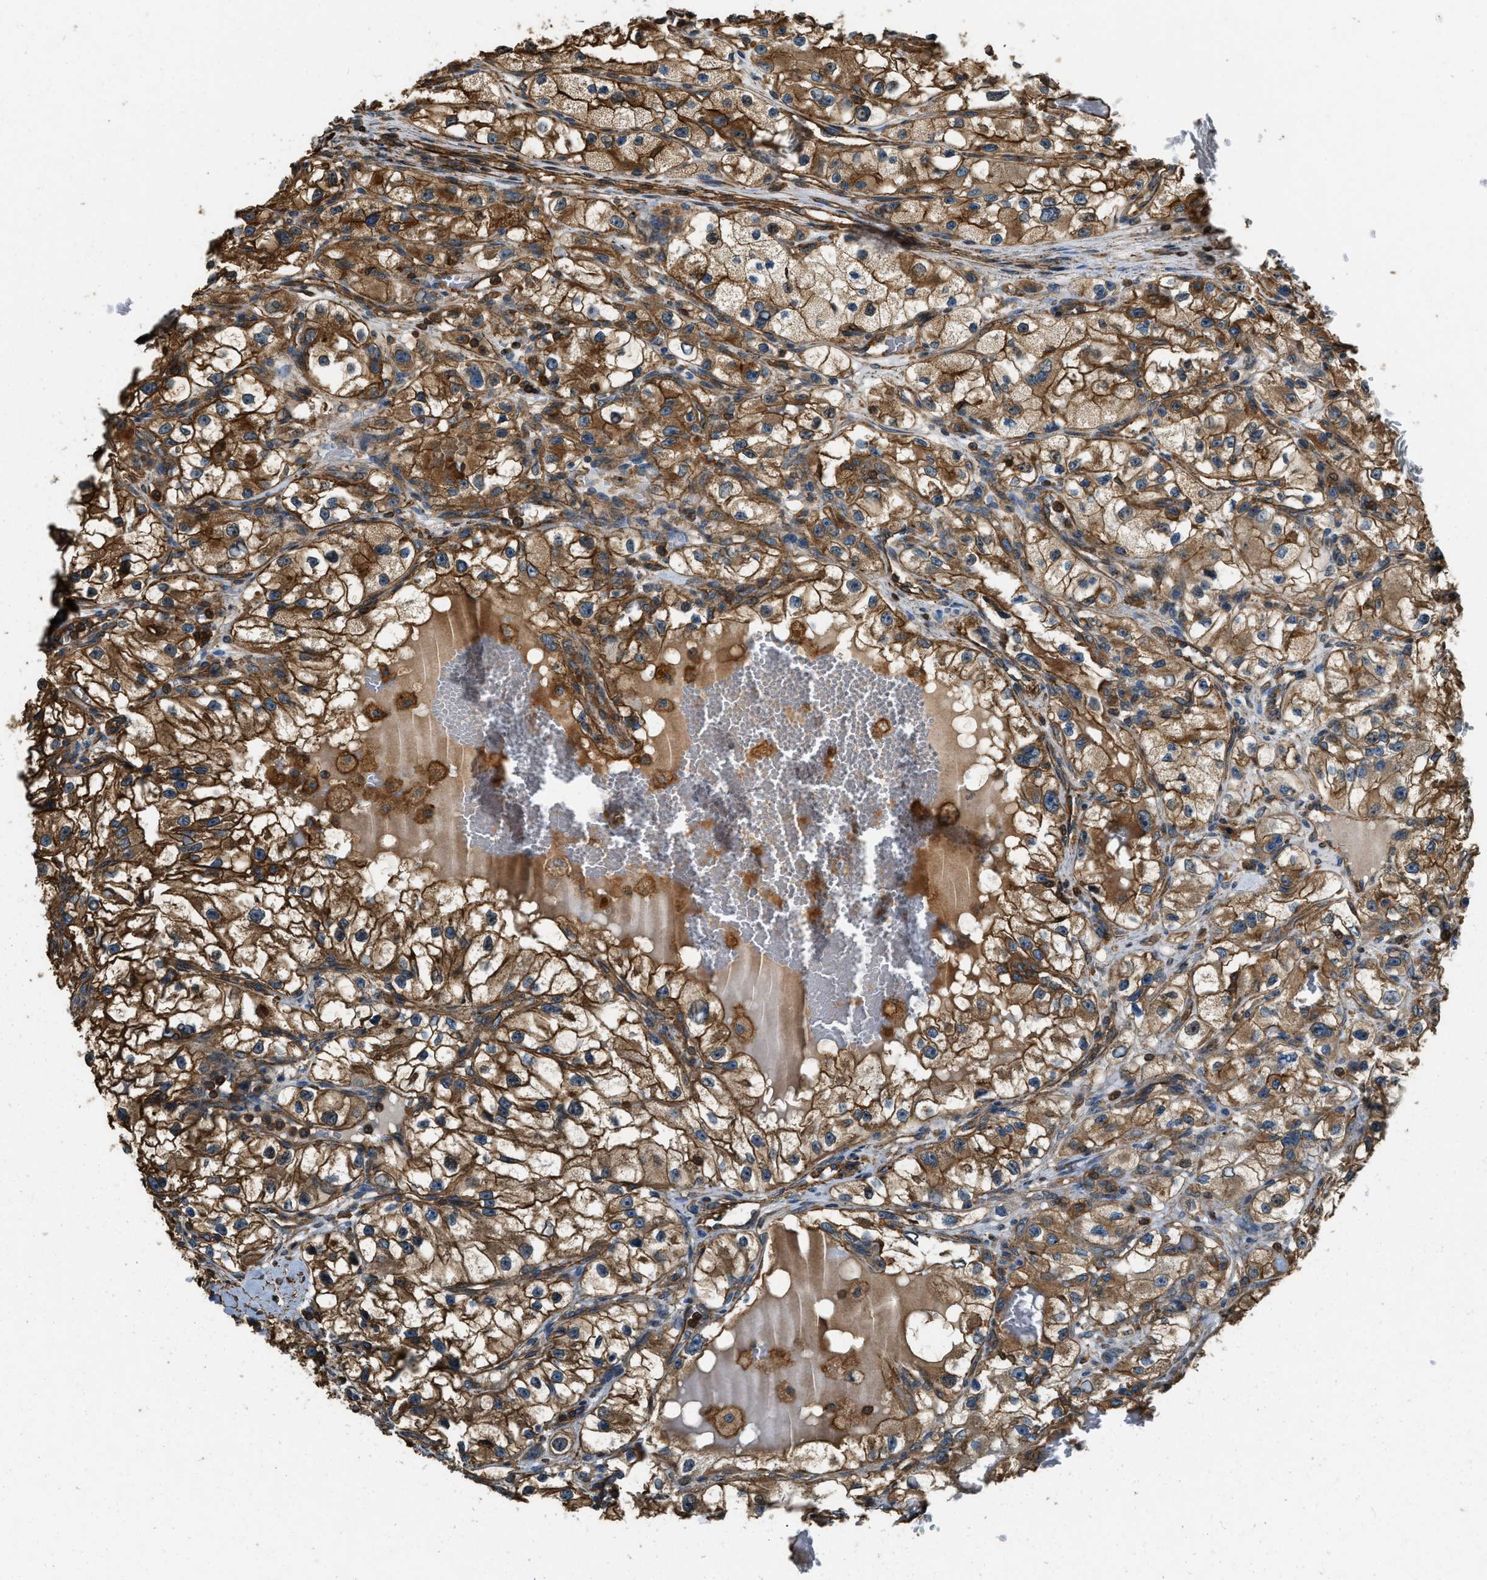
{"staining": {"intensity": "moderate", "quantity": ">75%", "location": "cytoplasmic/membranous"}, "tissue": "renal cancer", "cell_type": "Tumor cells", "image_type": "cancer", "snomed": [{"axis": "morphology", "description": "Adenocarcinoma, NOS"}, {"axis": "topography", "description": "Kidney"}], "caption": "Immunohistochemistry (DAB (3,3'-diaminobenzidine)) staining of human adenocarcinoma (renal) demonstrates moderate cytoplasmic/membranous protein expression in about >75% of tumor cells.", "gene": "YARS1", "patient": {"sex": "female", "age": 57}}